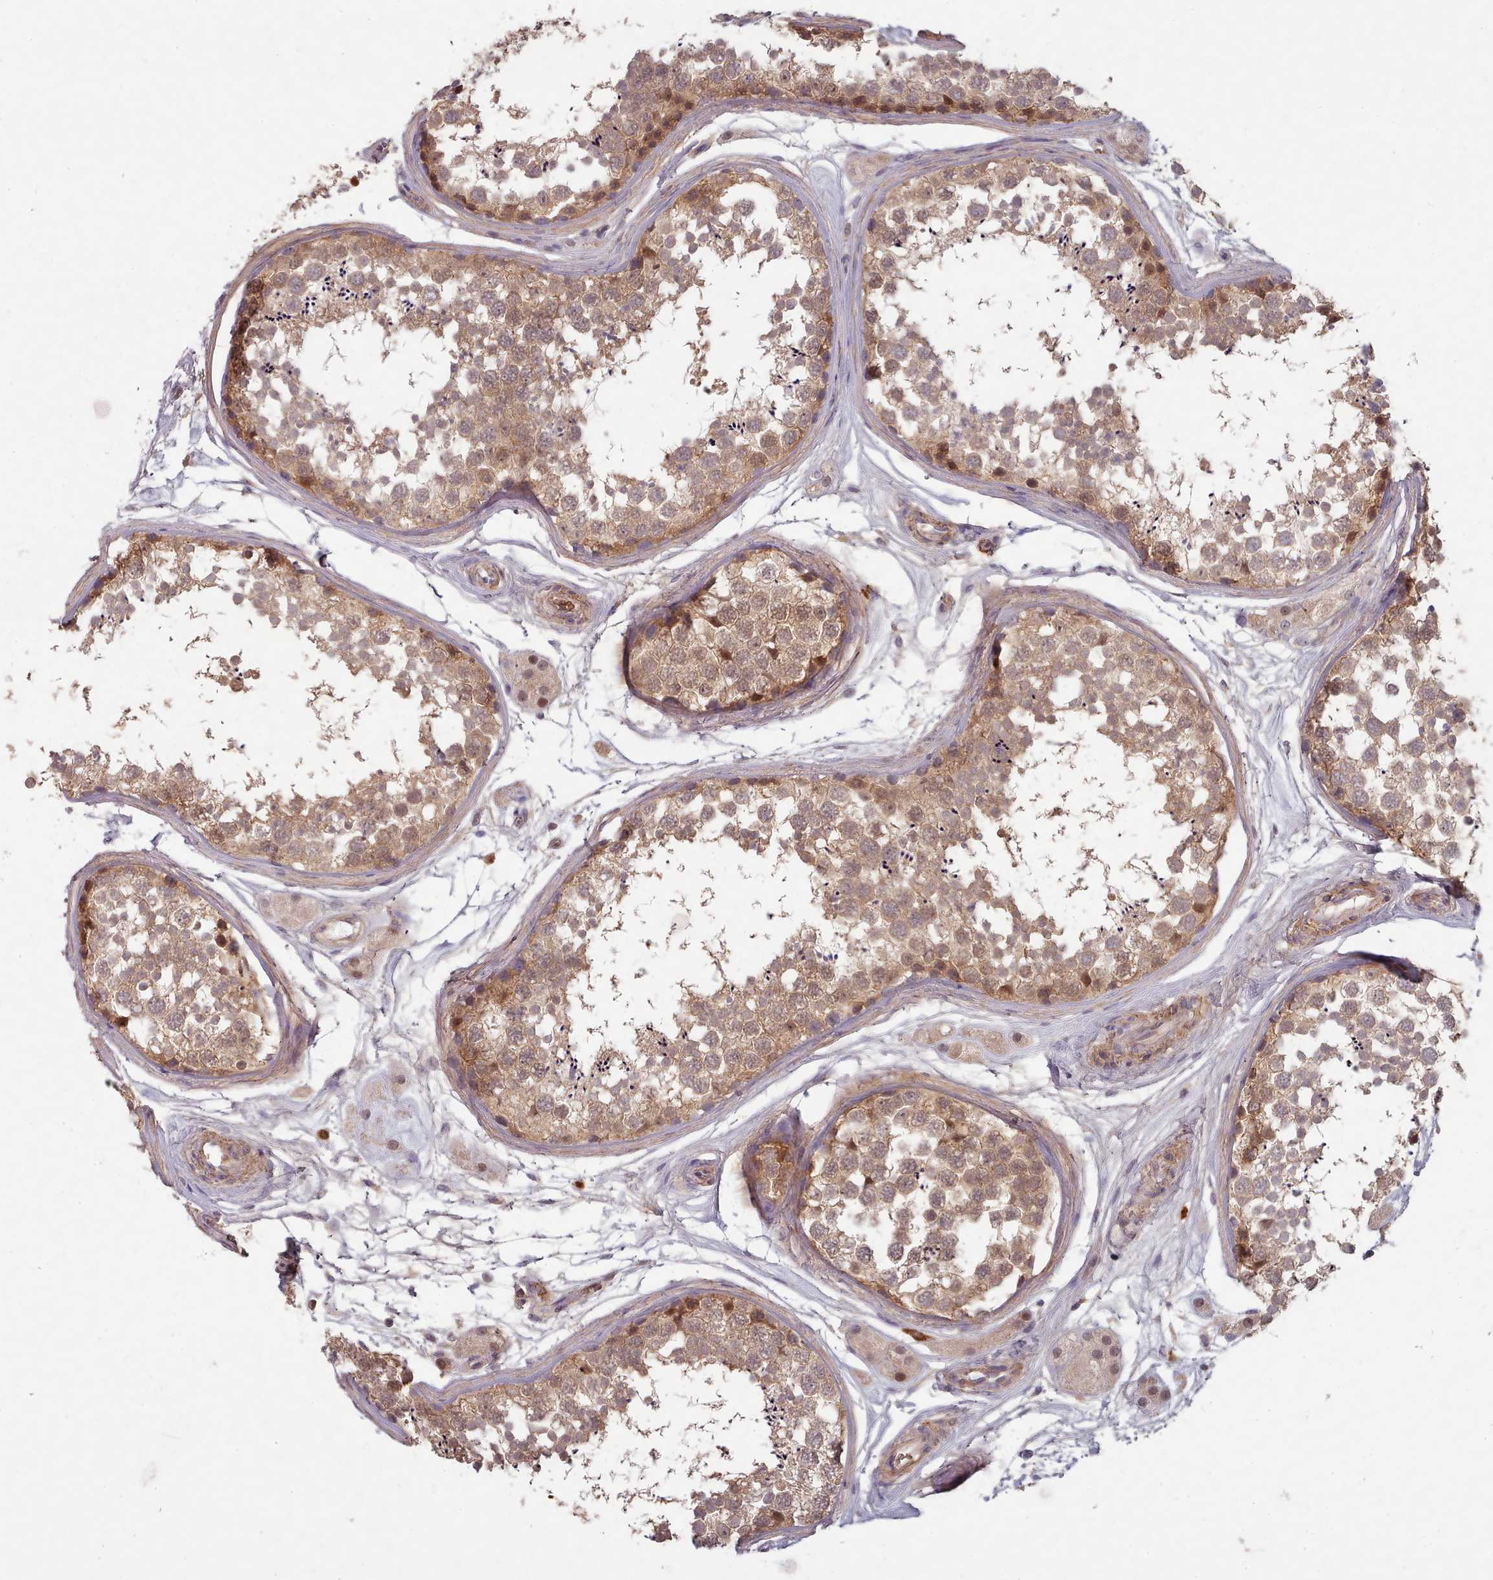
{"staining": {"intensity": "moderate", "quantity": ">75%", "location": "cytoplasmic/membranous,nuclear"}, "tissue": "testis", "cell_type": "Cells in seminiferous ducts", "image_type": "normal", "snomed": [{"axis": "morphology", "description": "Normal tissue, NOS"}, {"axis": "topography", "description": "Testis"}], "caption": "Brown immunohistochemical staining in benign human testis demonstrates moderate cytoplasmic/membranous,nuclear positivity in about >75% of cells in seminiferous ducts.", "gene": "CLNS1A", "patient": {"sex": "male", "age": 56}}